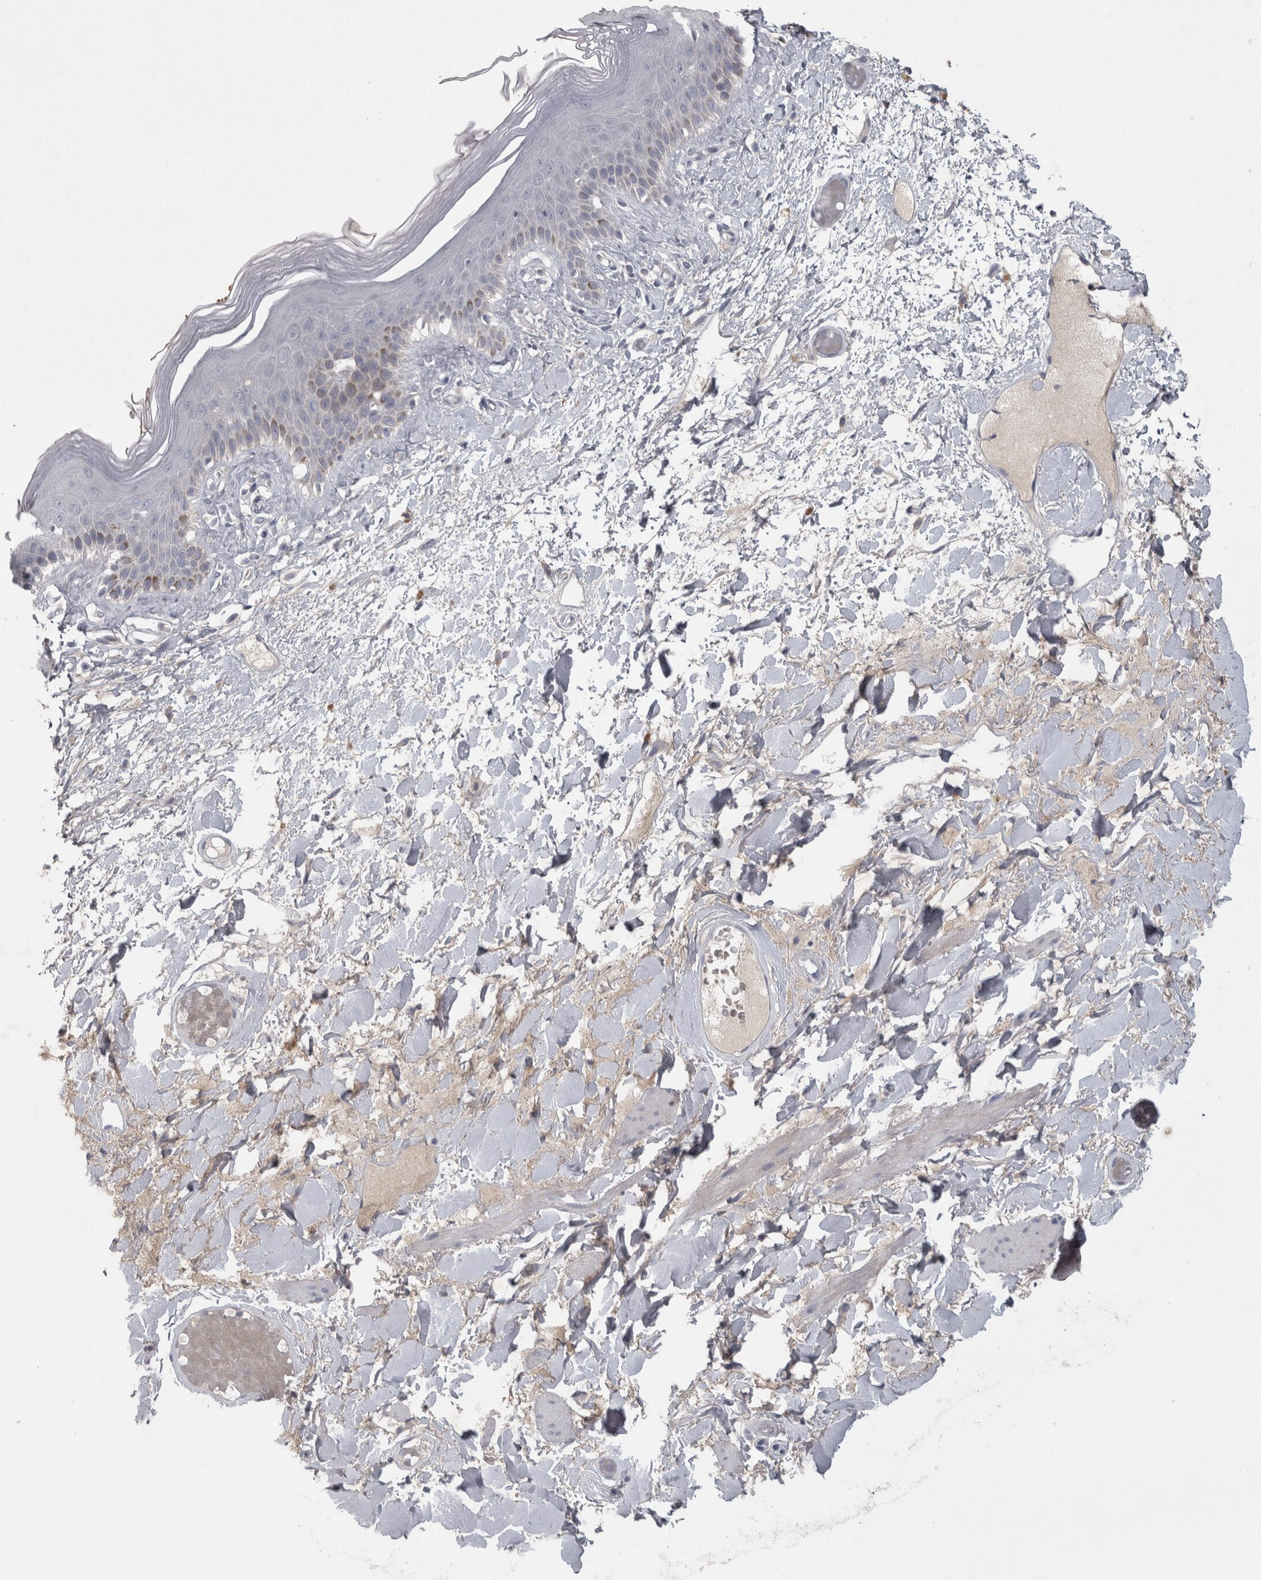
{"staining": {"intensity": "negative", "quantity": "none", "location": "none"}, "tissue": "skin", "cell_type": "Epidermal cells", "image_type": "normal", "snomed": [{"axis": "morphology", "description": "Normal tissue, NOS"}, {"axis": "topography", "description": "Vulva"}], "caption": "High power microscopy micrograph of an immunohistochemistry (IHC) image of unremarkable skin, revealing no significant positivity in epidermal cells.", "gene": "ENPP7", "patient": {"sex": "female", "age": 73}}